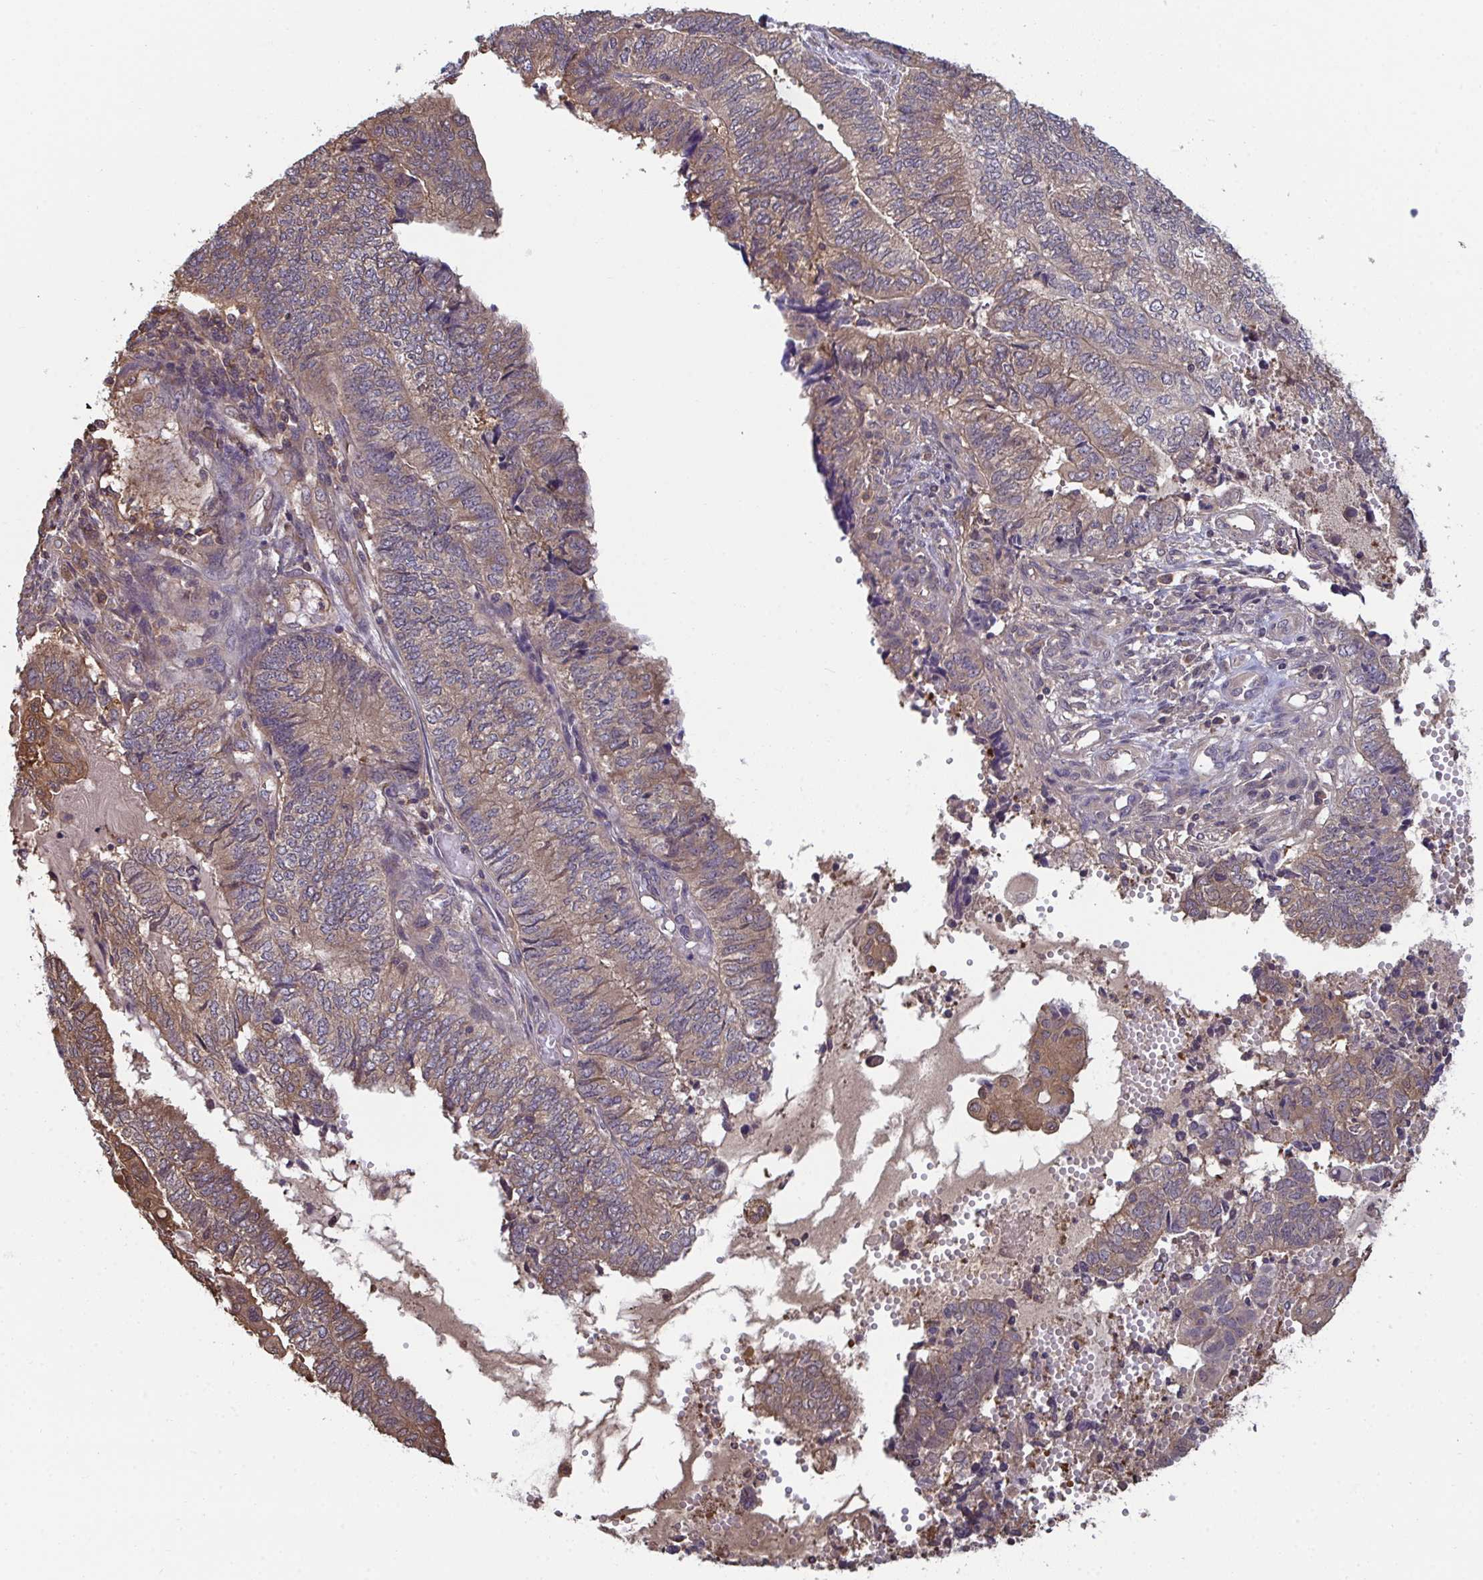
{"staining": {"intensity": "moderate", "quantity": "25%-75%", "location": "cytoplasmic/membranous,nuclear"}, "tissue": "endometrial cancer", "cell_type": "Tumor cells", "image_type": "cancer", "snomed": [{"axis": "morphology", "description": "Adenocarcinoma, NOS"}, {"axis": "topography", "description": "Uterus"}, {"axis": "topography", "description": "Endometrium"}], "caption": "A medium amount of moderate cytoplasmic/membranous and nuclear staining is present in about 25%-75% of tumor cells in endometrial adenocarcinoma tissue.", "gene": "TTC9C", "patient": {"sex": "female", "age": 70}}